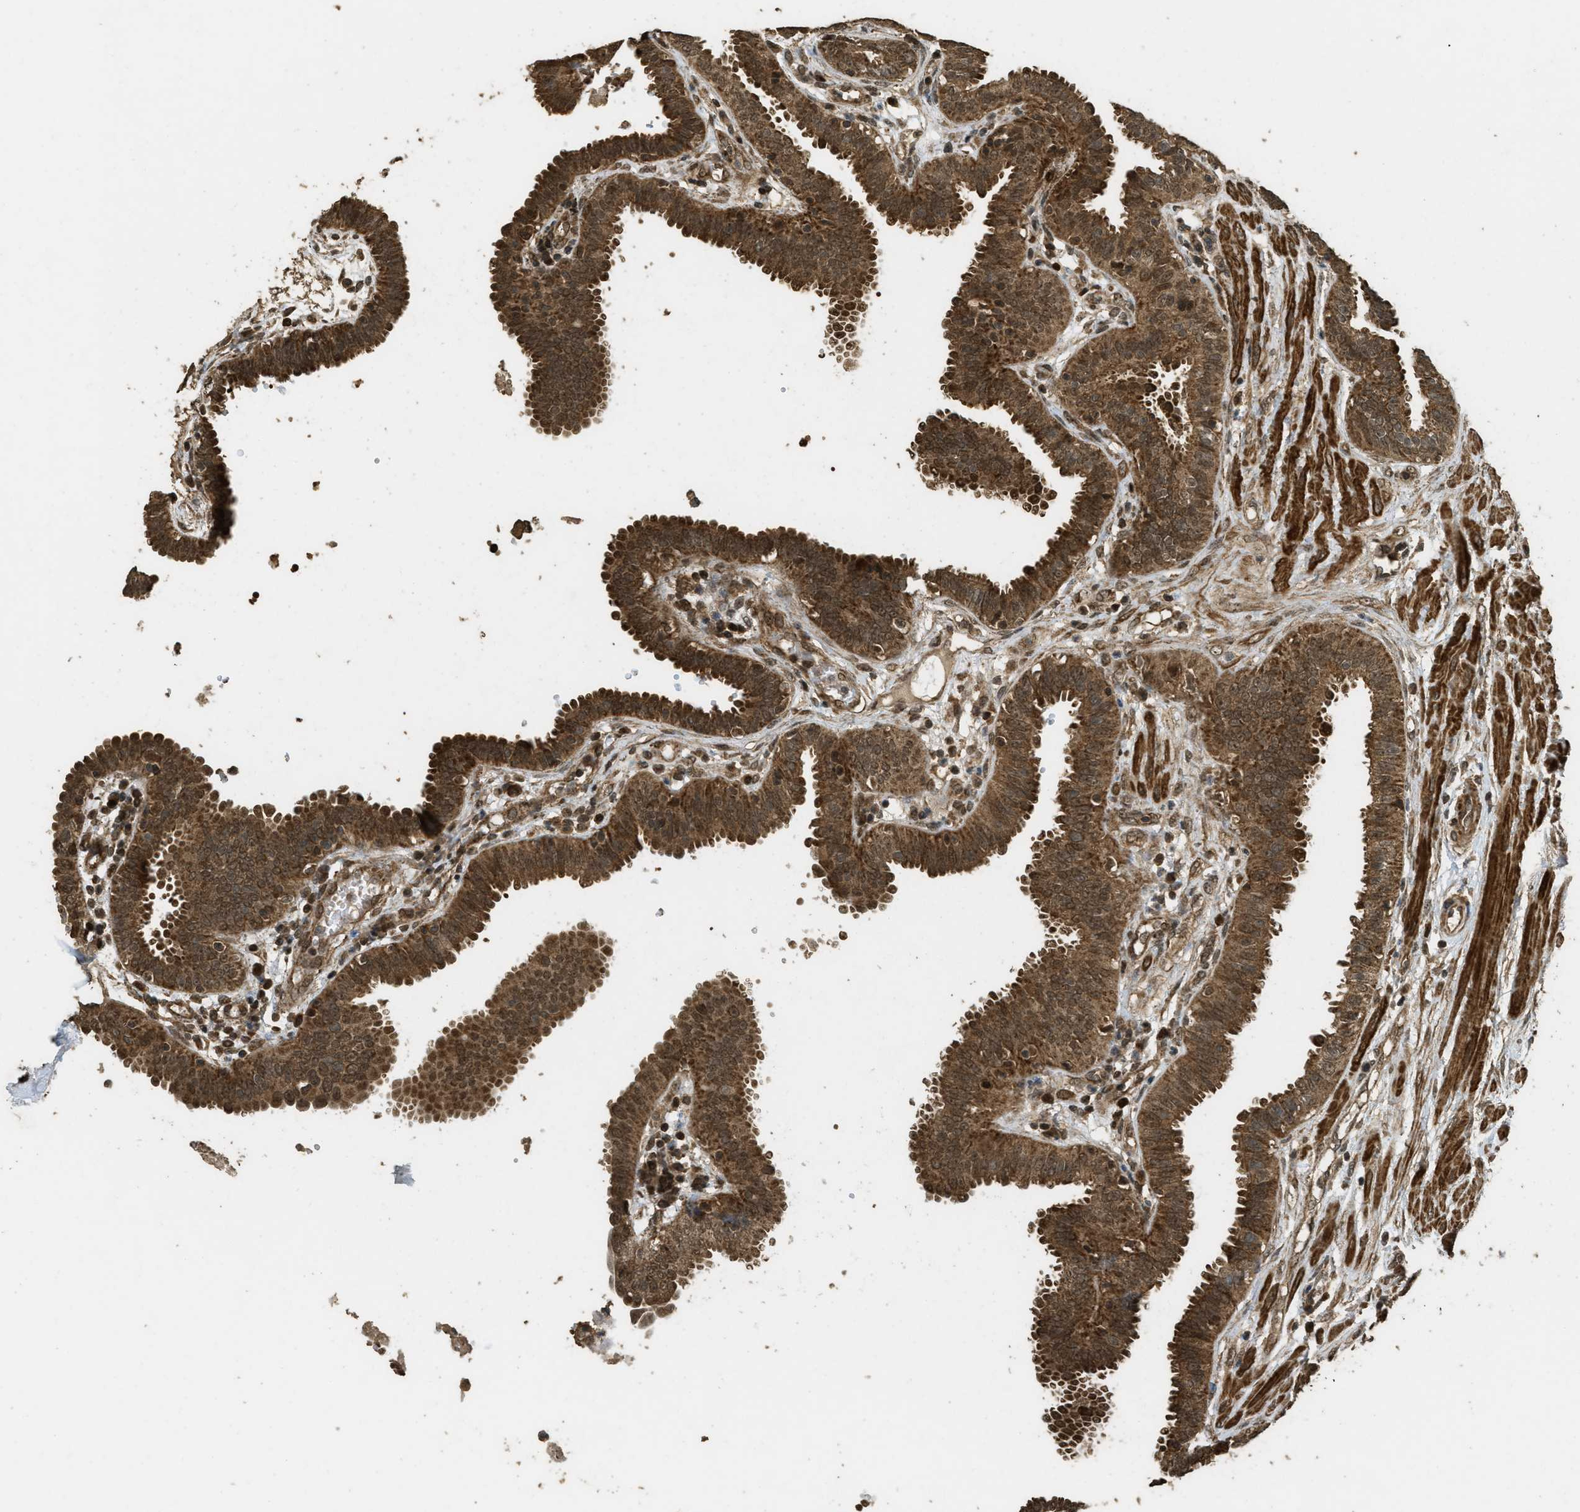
{"staining": {"intensity": "strong", "quantity": ">75%", "location": "cytoplasmic/membranous,nuclear"}, "tissue": "fallopian tube", "cell_type": "Glandular cells", "image_type": "normal", "snomed": [{"axis": "morphology", "description": "Normal tissue, NOS"}, {"axis": "topography", "description": "Fallopian tube"}], "caption": "This micrograph demonstrates immunohistochemistry (IHC) staining of benign human fallopian tube, with high strong cytoplasmic/membranous,nuclear staining in about >75% of glandular cells.", "gene": "CTPS1", "patient": {"sex": "female", "age": 32}}